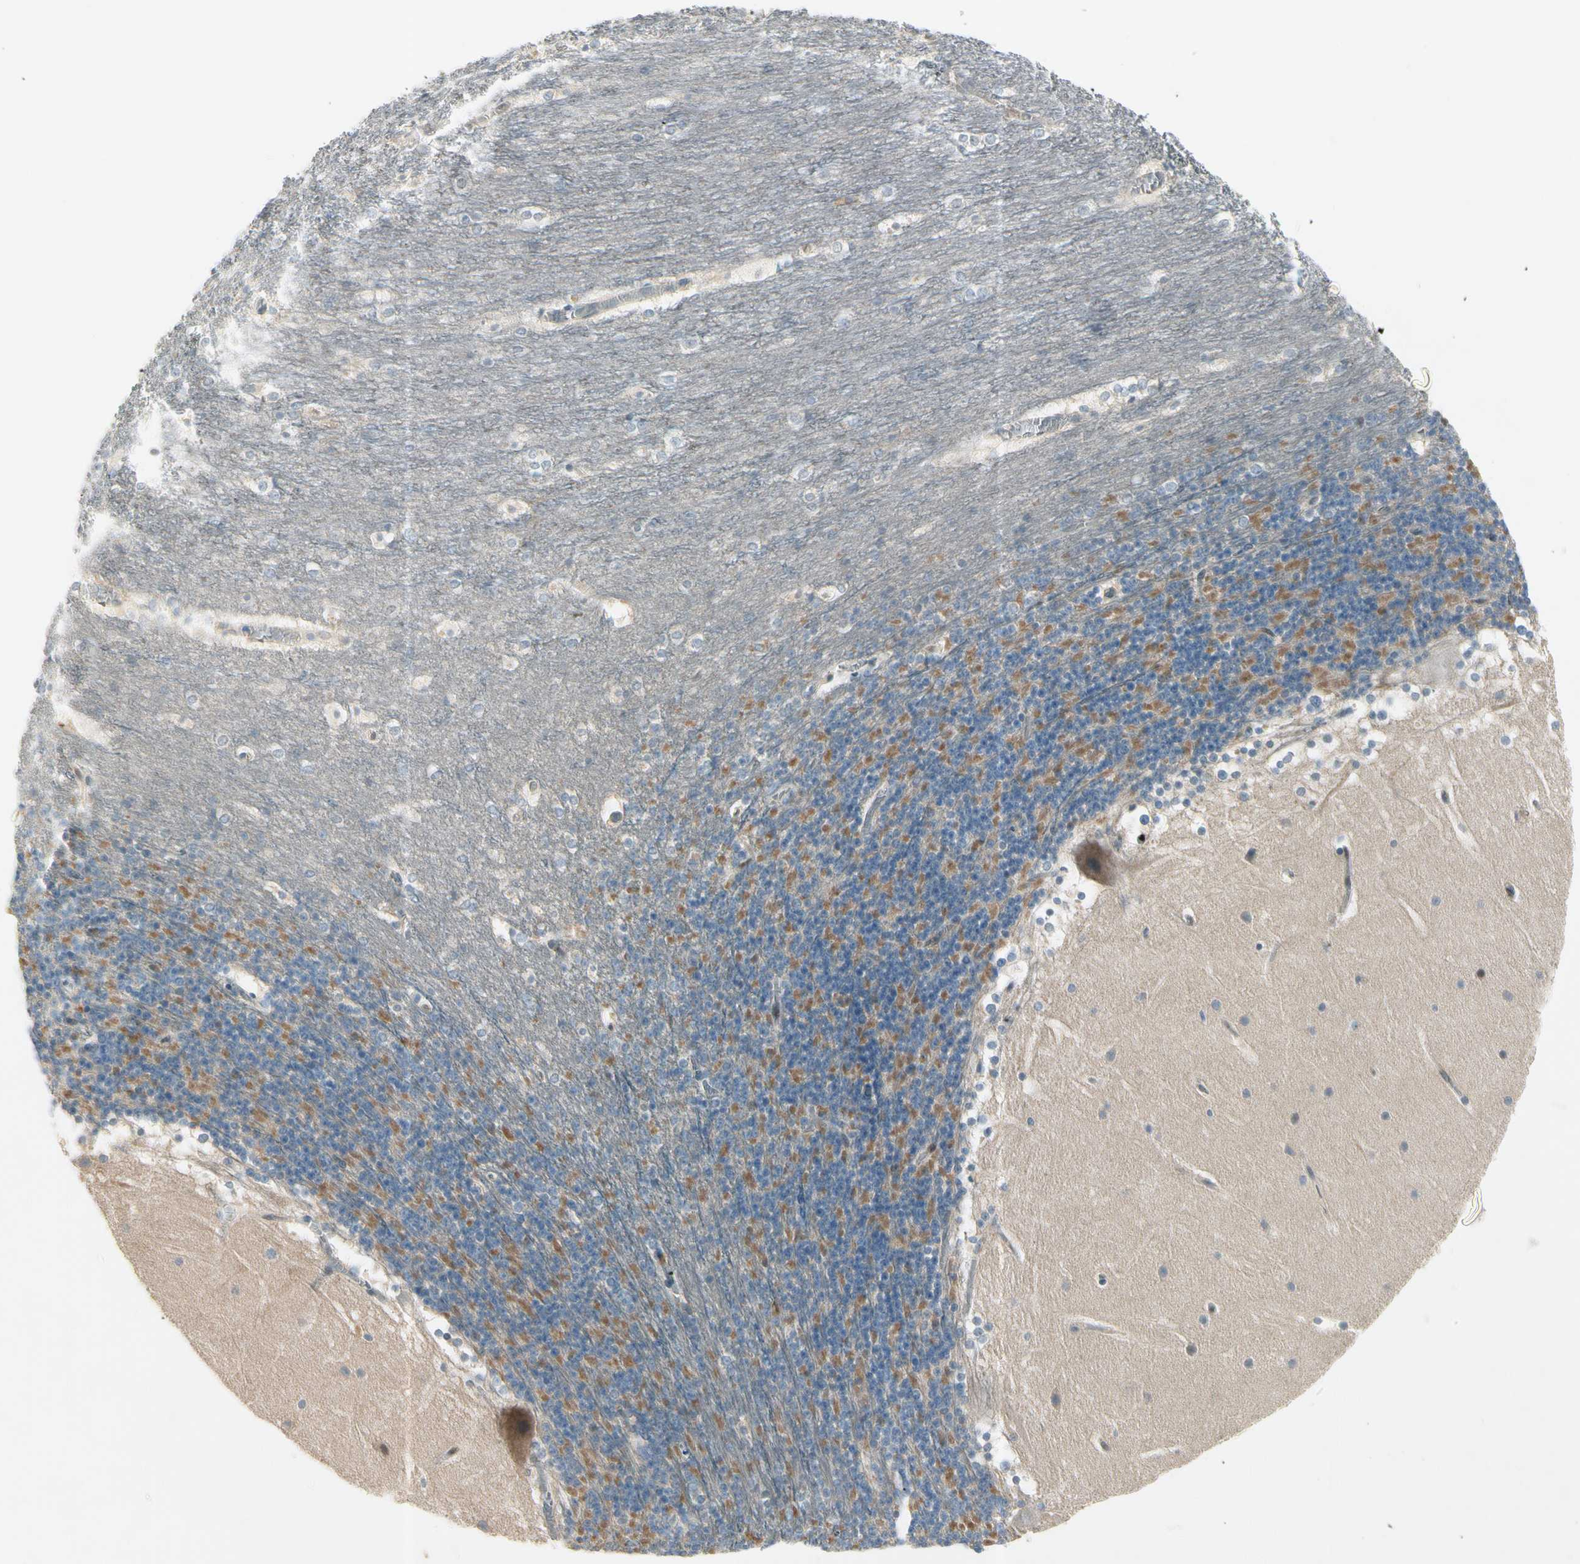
{"staining": {"intensity": "moderate", "quantity": "<25%", "location": "cytoplasmic/membranous"}, "tissue": "cerebellum", "cell_type": "Cells in granular layer", "image_type": "normal", "snomed": [{"axis": "morphology", "description": "Normal tissue, NOS"}, {"axis": "topography", "description": "Cerebellum"}], "caption": "Immunohistochemical staining of normal cerebellum reveals moderate cytoplasmic/membranous protein positivity in approximately <25% of cells in granular layer. (DAB = brown stain, brightfield microscopy at high magnification).", "gene": "CYP2E1", "patient": {"sex": "female", "age": 19}}